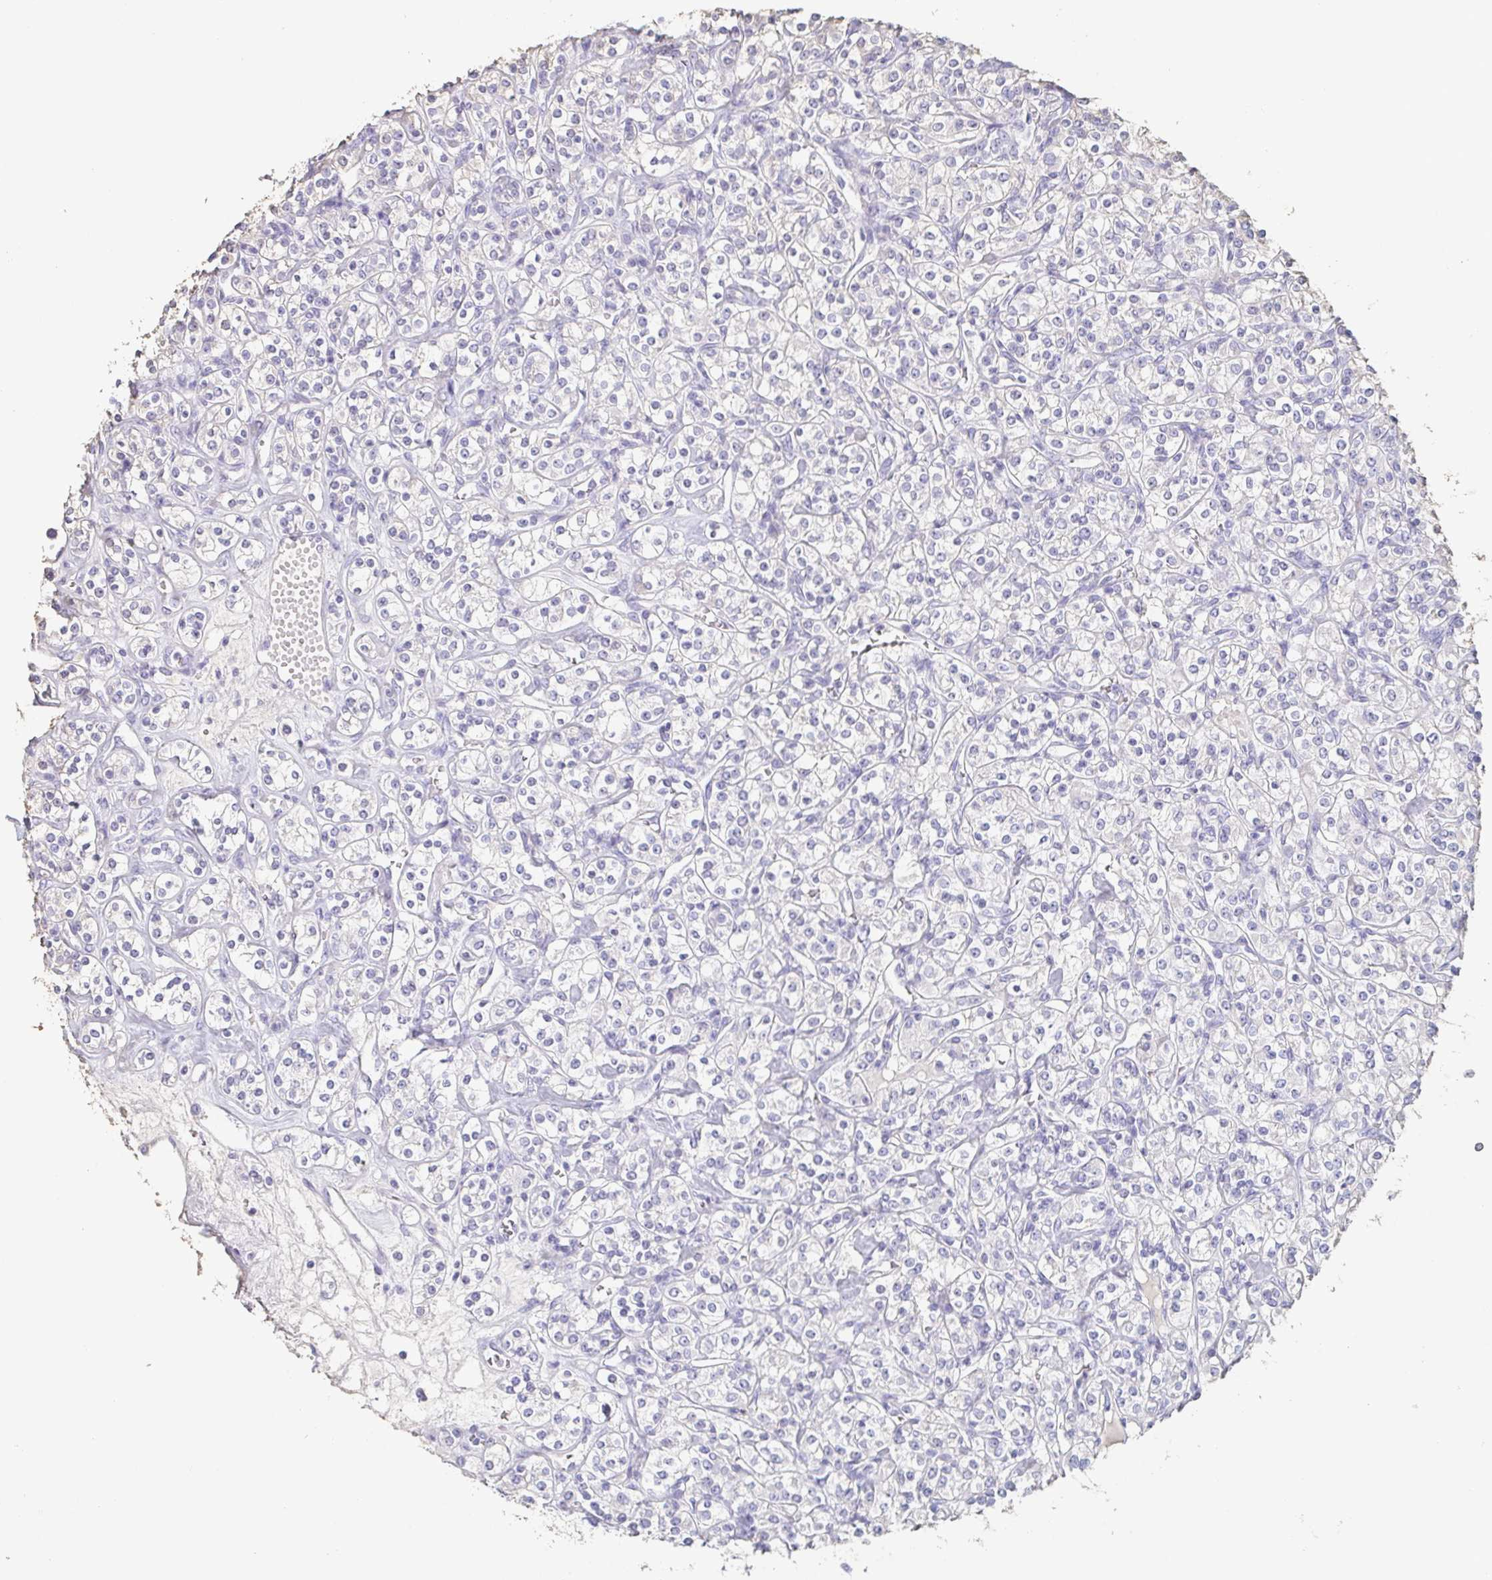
{"staining": {"intensity": "negative", "quantity": "none", "location": "none"}, "tissue": "renal cancer", "cell_type": "Tumor cells", "image_type": "cancer", "snomed": [{"axis": "morphology", "description": "Adenocarcinoma, NOS"}, {"axis": "topography", "description": "Kidney"}], "caption": "This is an immunohistochemistry photomicrograph of renal adenocarcinoma. There is no positivity in tumor cells.", "gene": "BPIFA2", "patient": {"sex": "male", "age": 77}}